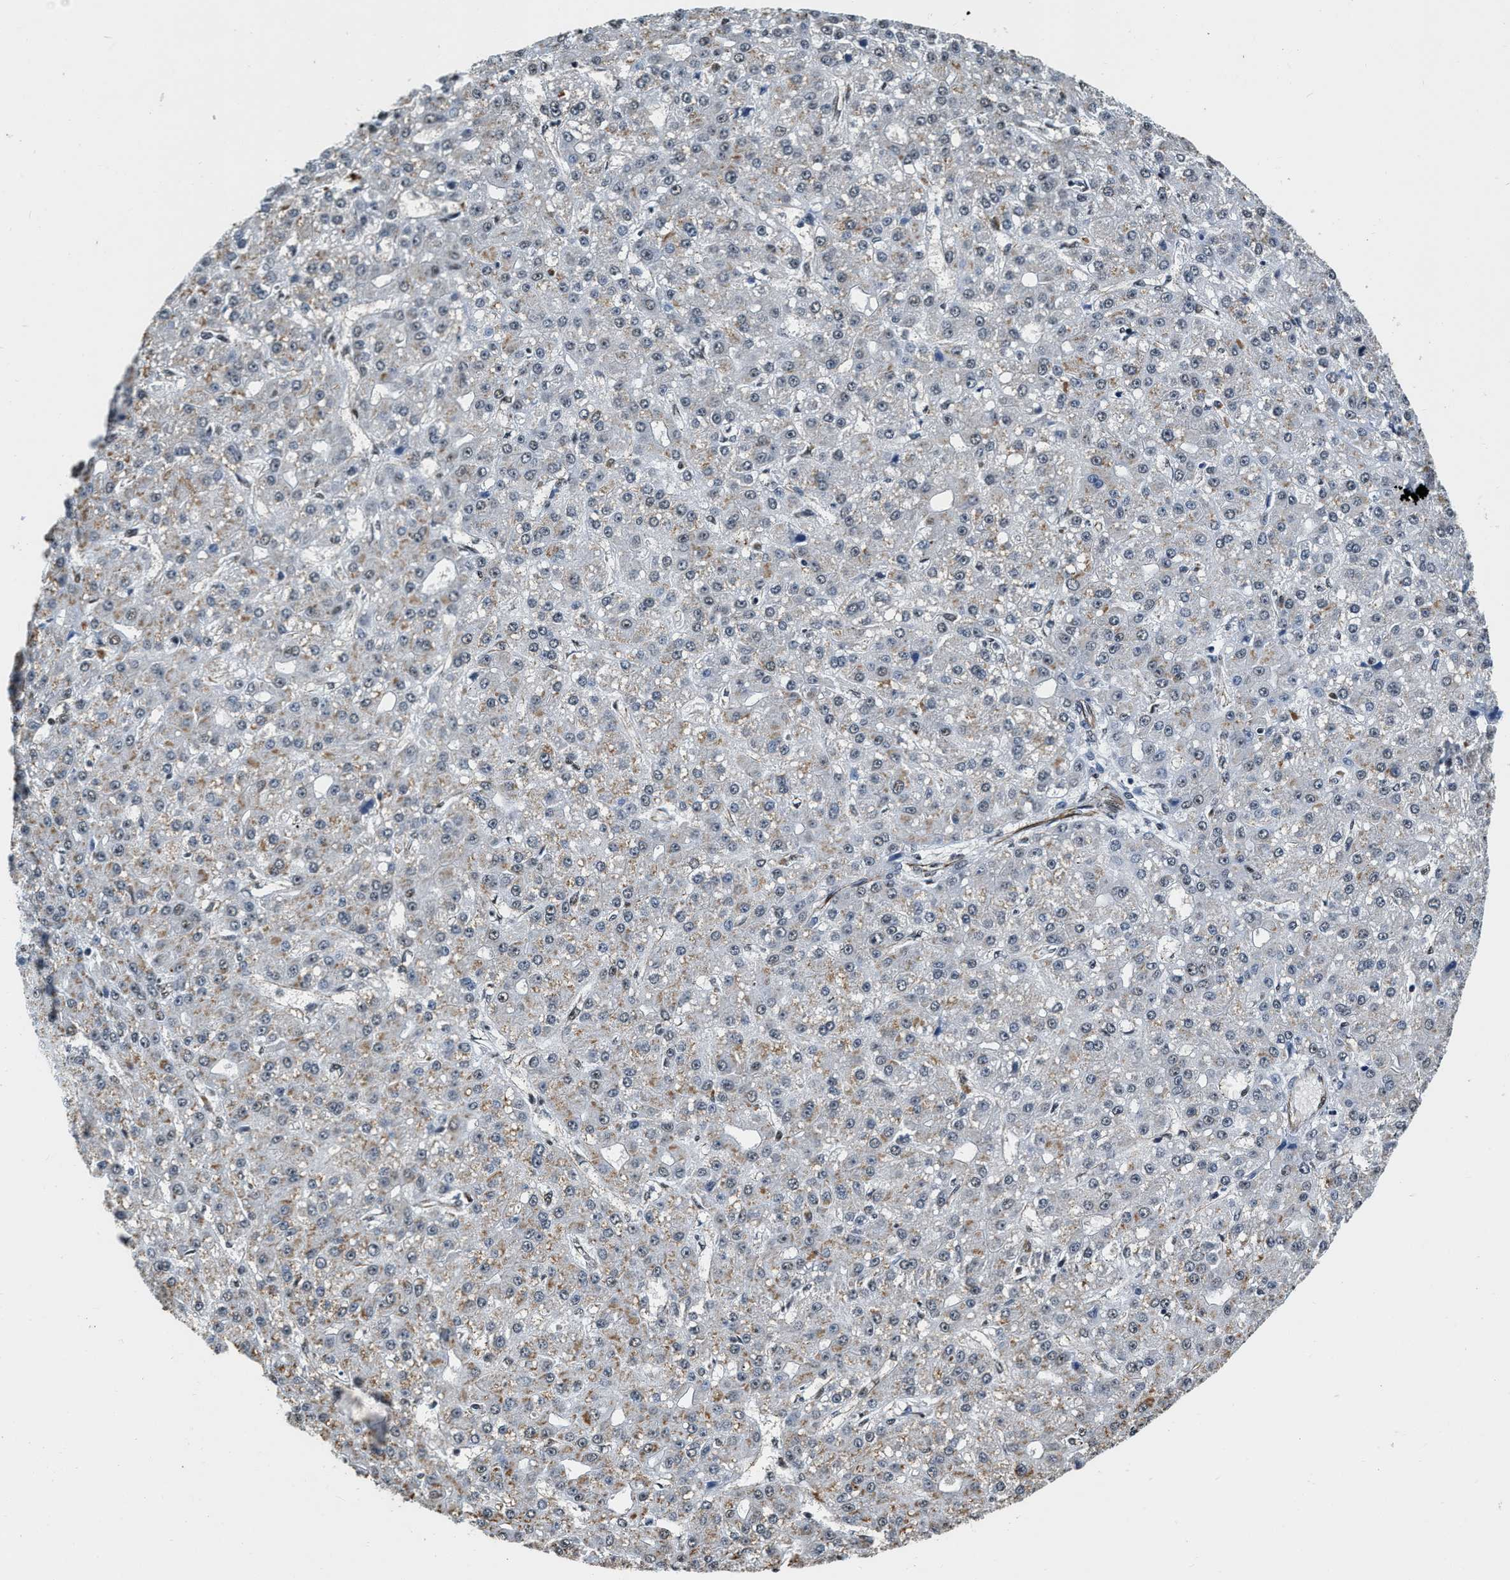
{"staining": {"intensity": "negative", "quantity": "none", "location": "none"}, "tissue": "liver cancer", "cell_type": "Tumor cells", "image_type": "cancer", "snomed": [{"axis": "morphology", "description": "Carcinoma, Hepatocellular, NOS"}, {"axis": "topography", "description": "Liver"}], "caption": "This is an immunohistochemistry (IHC) histopathology image of human liver cancer (hepatocellular carcinoma). There is no positivity in tumor cells.", "gene": "CCNE1", "patient": {"sex": "male", "age": 67}}